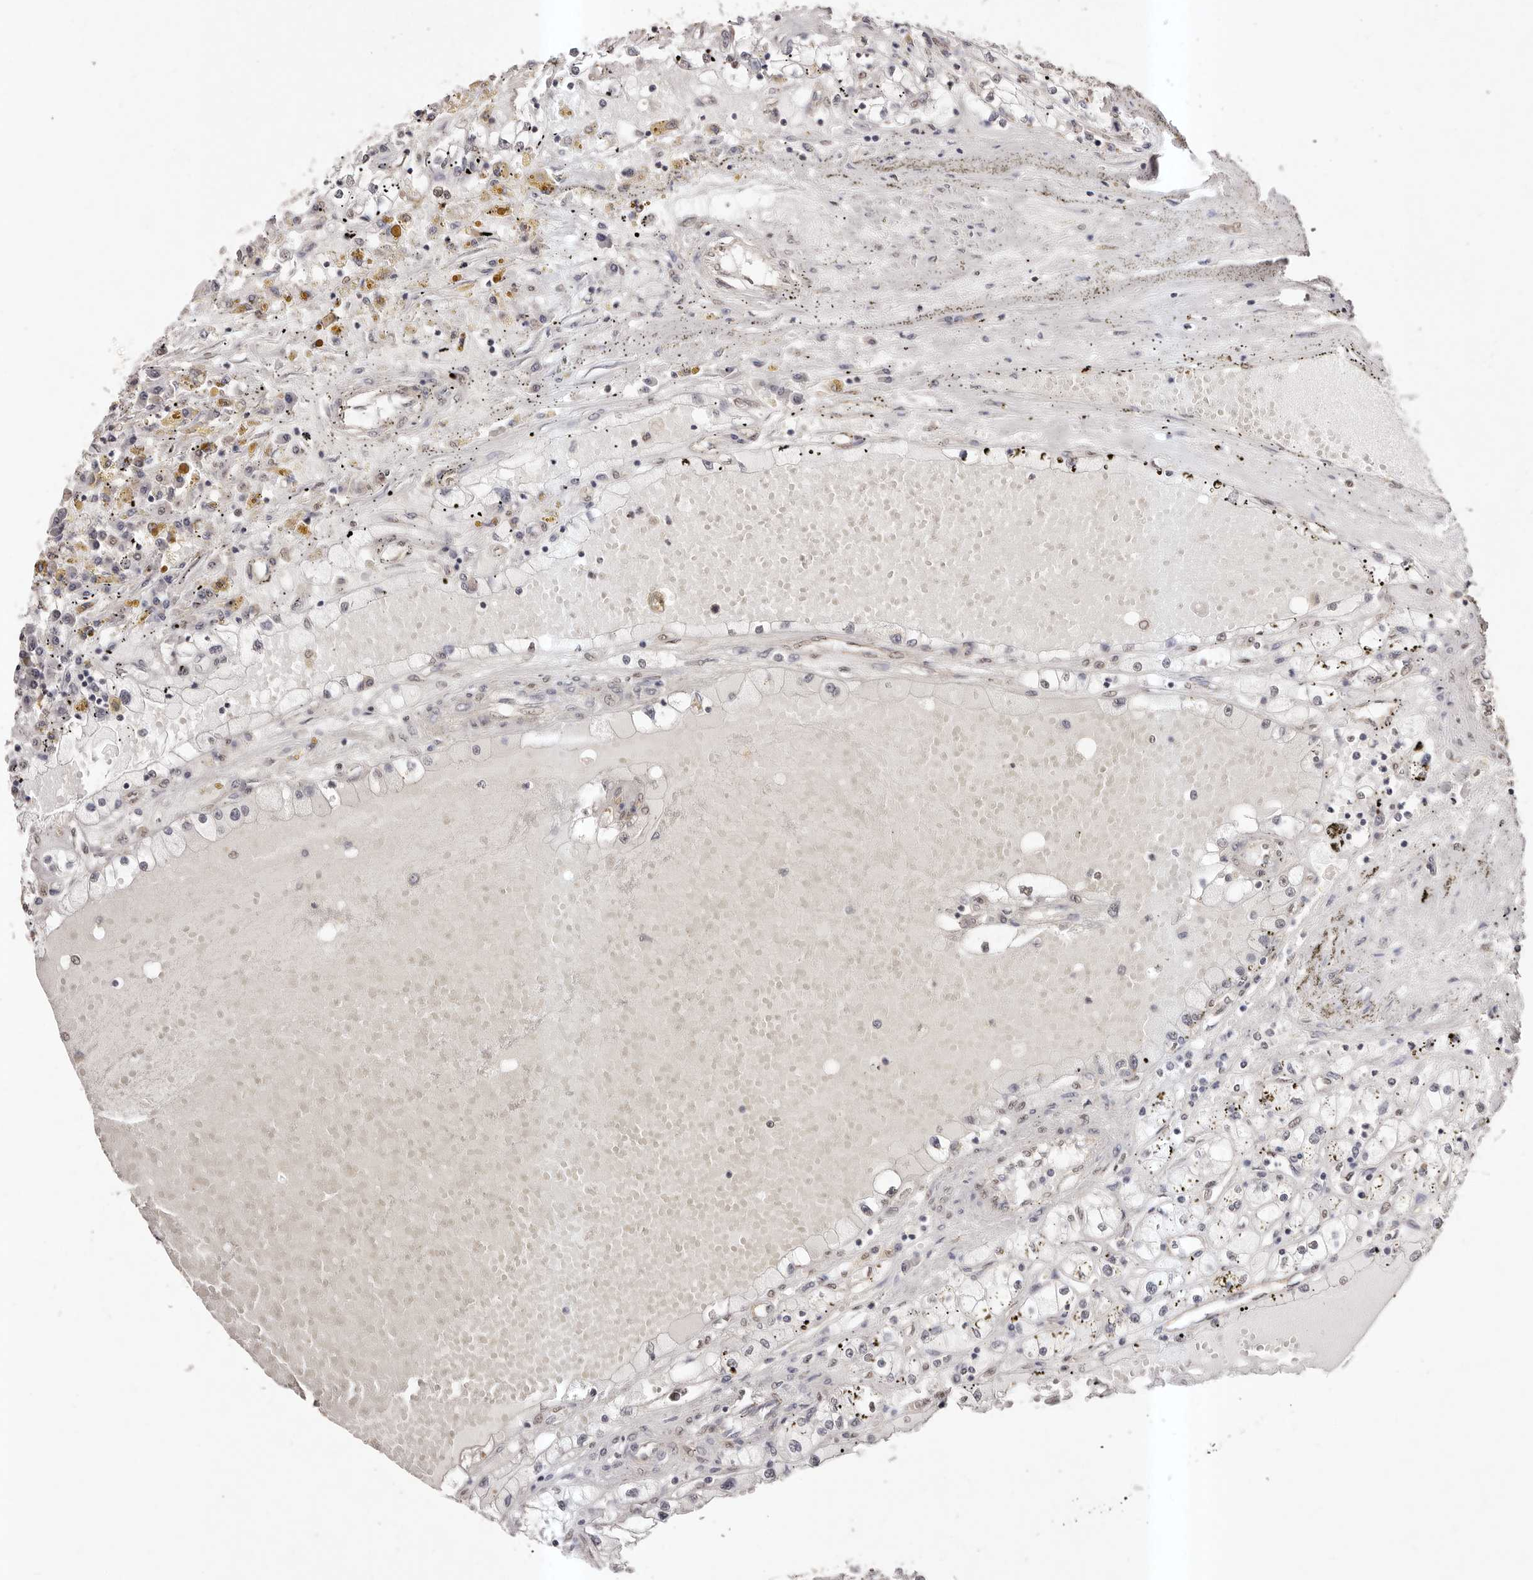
{"staining": {"intensity": "negative", "quantity": "none", "location": "none"}, "tissue": "renal cancer", "cell_type": "Tumor cells", "image_type": "cancer", "snomed": [{"axis": "morphology", "description": "Adenocarcinoma, NOS"}, {"axis": "topography", "description": "Kidney"}], "caption": "High power microscopy image of an IHC image of renal adenocarcinoma, revealing no significant expression in tumor cells.", "gene": "RPS6KA5", "patient": {"sex": "male", "age": 56}}